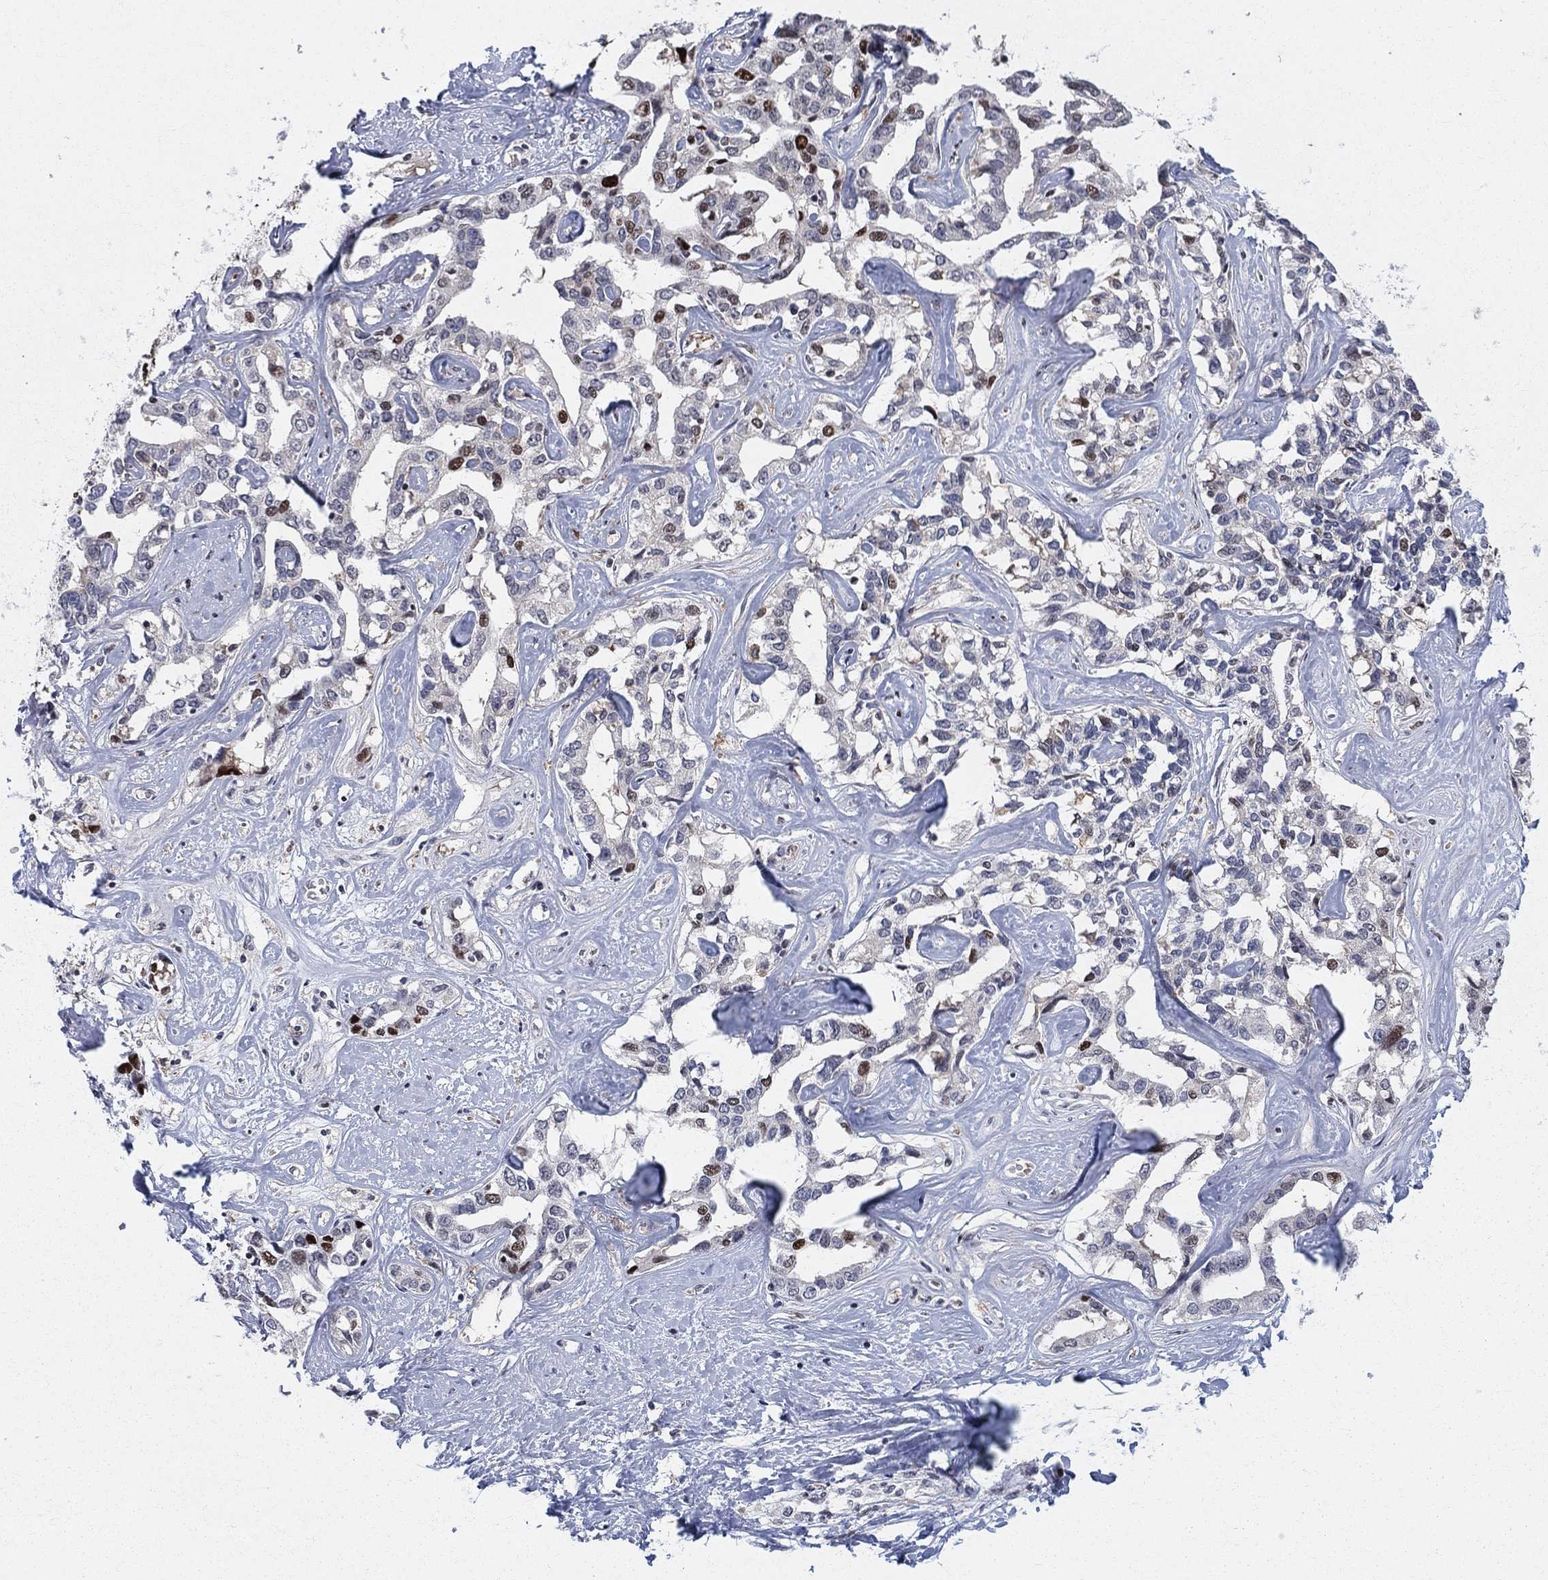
{"staining": {"intensity": "strong", "quantity": "25%-75%", "location": "nuclear"}, "tissue": "liver cancer", "cell_type": "Tumor cells", "image_type": "cancer", "snomed": [{"axis": "morphology", "description": "Cholangiocarcinoma"}, {"axis": "topography", "description": "Liver"}], "caption": "Tumor cells reveal strong nuclear staining in approximately 25%-75% of cells in liver cancer.", "gene": "ZNHIT3", "patient": {"sex": "male", "age": 59}}